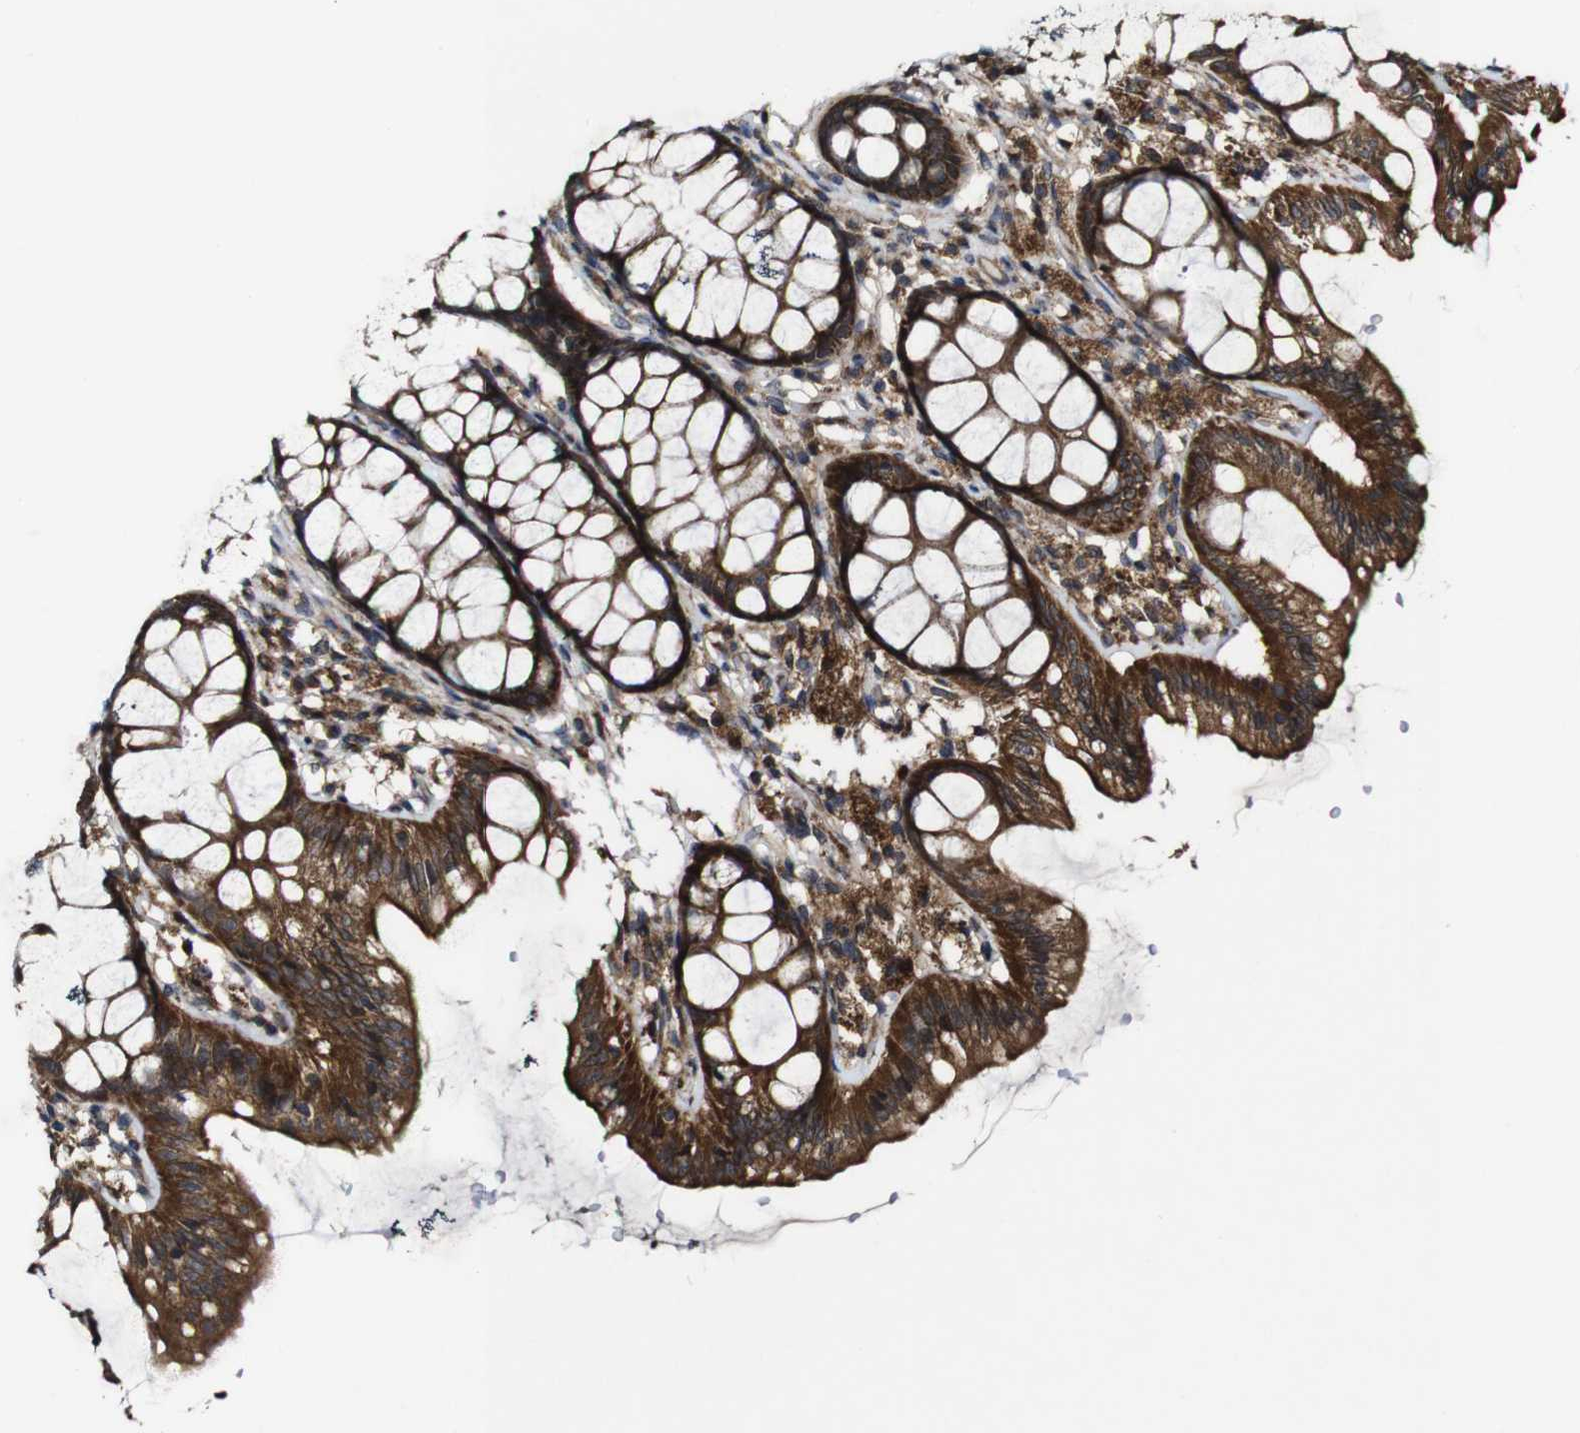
{"staining": {"intensity": "moderate", "quantity": ">75%", "location": "cytoplasmic/membranous"}, "tissue": "colon", "cell_type": "Endothelial cells", "image_type": "normal", "snomed": [{"axis": "morphology", "description": "Normal tissue, NOS"}, {"axis": "topography", "description": "Colon"}], "caption": "A brown stain shows moderate cytoplasmic/membranous staining of a protein in endothelial cells of normal colon. (Stains: DAB (3,3'-diaminobenzidine) in brown, nuclei in blue, Microscopy: brightfield microscopy at high magnification).", "gene": "BTN3A3", "patient": {"sex": "female", "age": 55}}